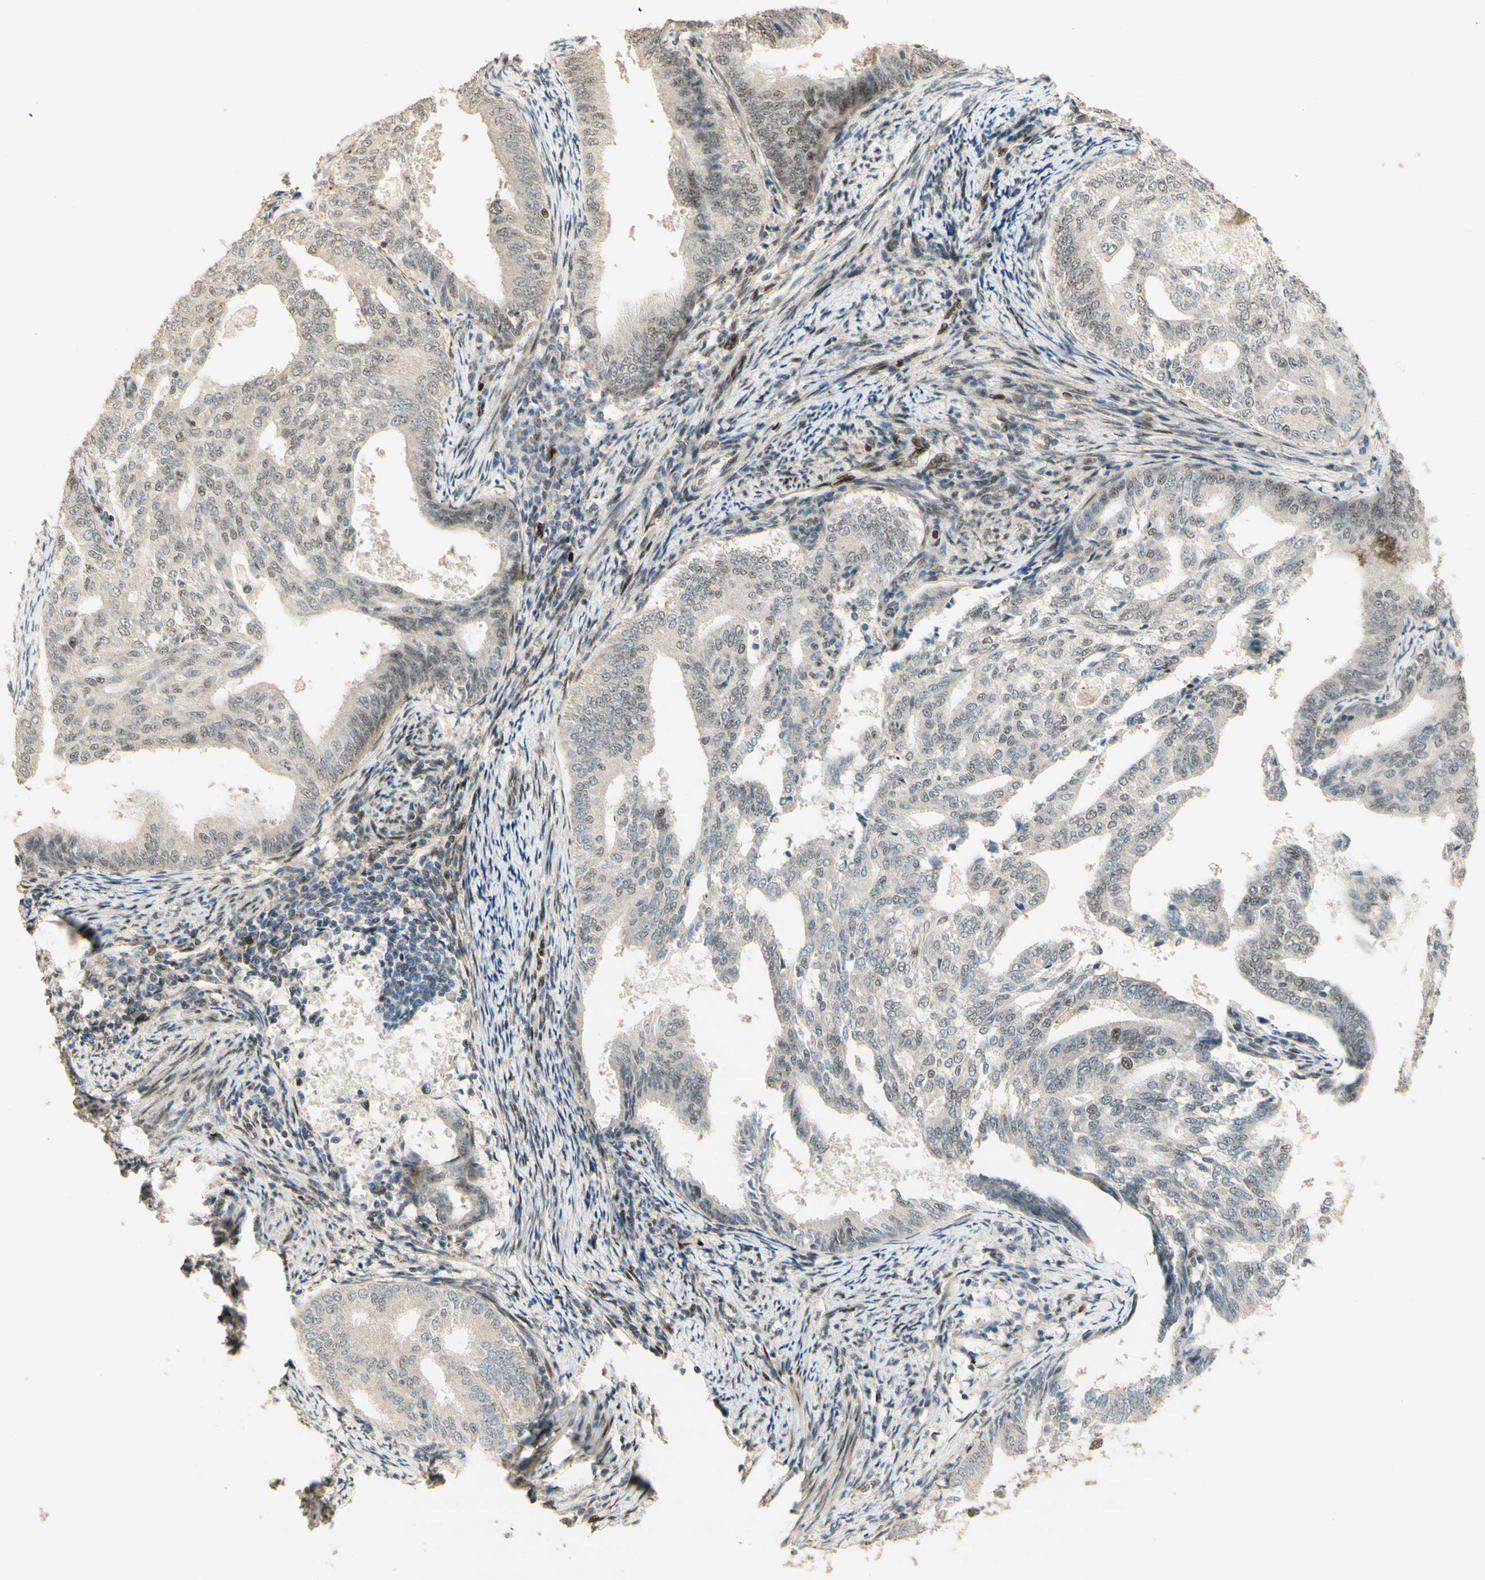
{"staining": {"intensity": "moderate", "quantity": "25%-75%", "location": "nuclear"}, "tissue": "endometrial cancer", "cell_type": "Tumor cells", "image_type": "cancer", "snomed": [{"axis": "morphology", "description": "Adenocarcinoma, NOS"}, {"axis": "topography", "description": "Endometrium"}], "caption": "Endometrial cancer was stained to show a protein in brown. There is medium levels of moderate nuclear staining in about 25%-75% of tumor cells.", "gene": "FOXP1", "patient": {"sex": "female", "age": 58}}